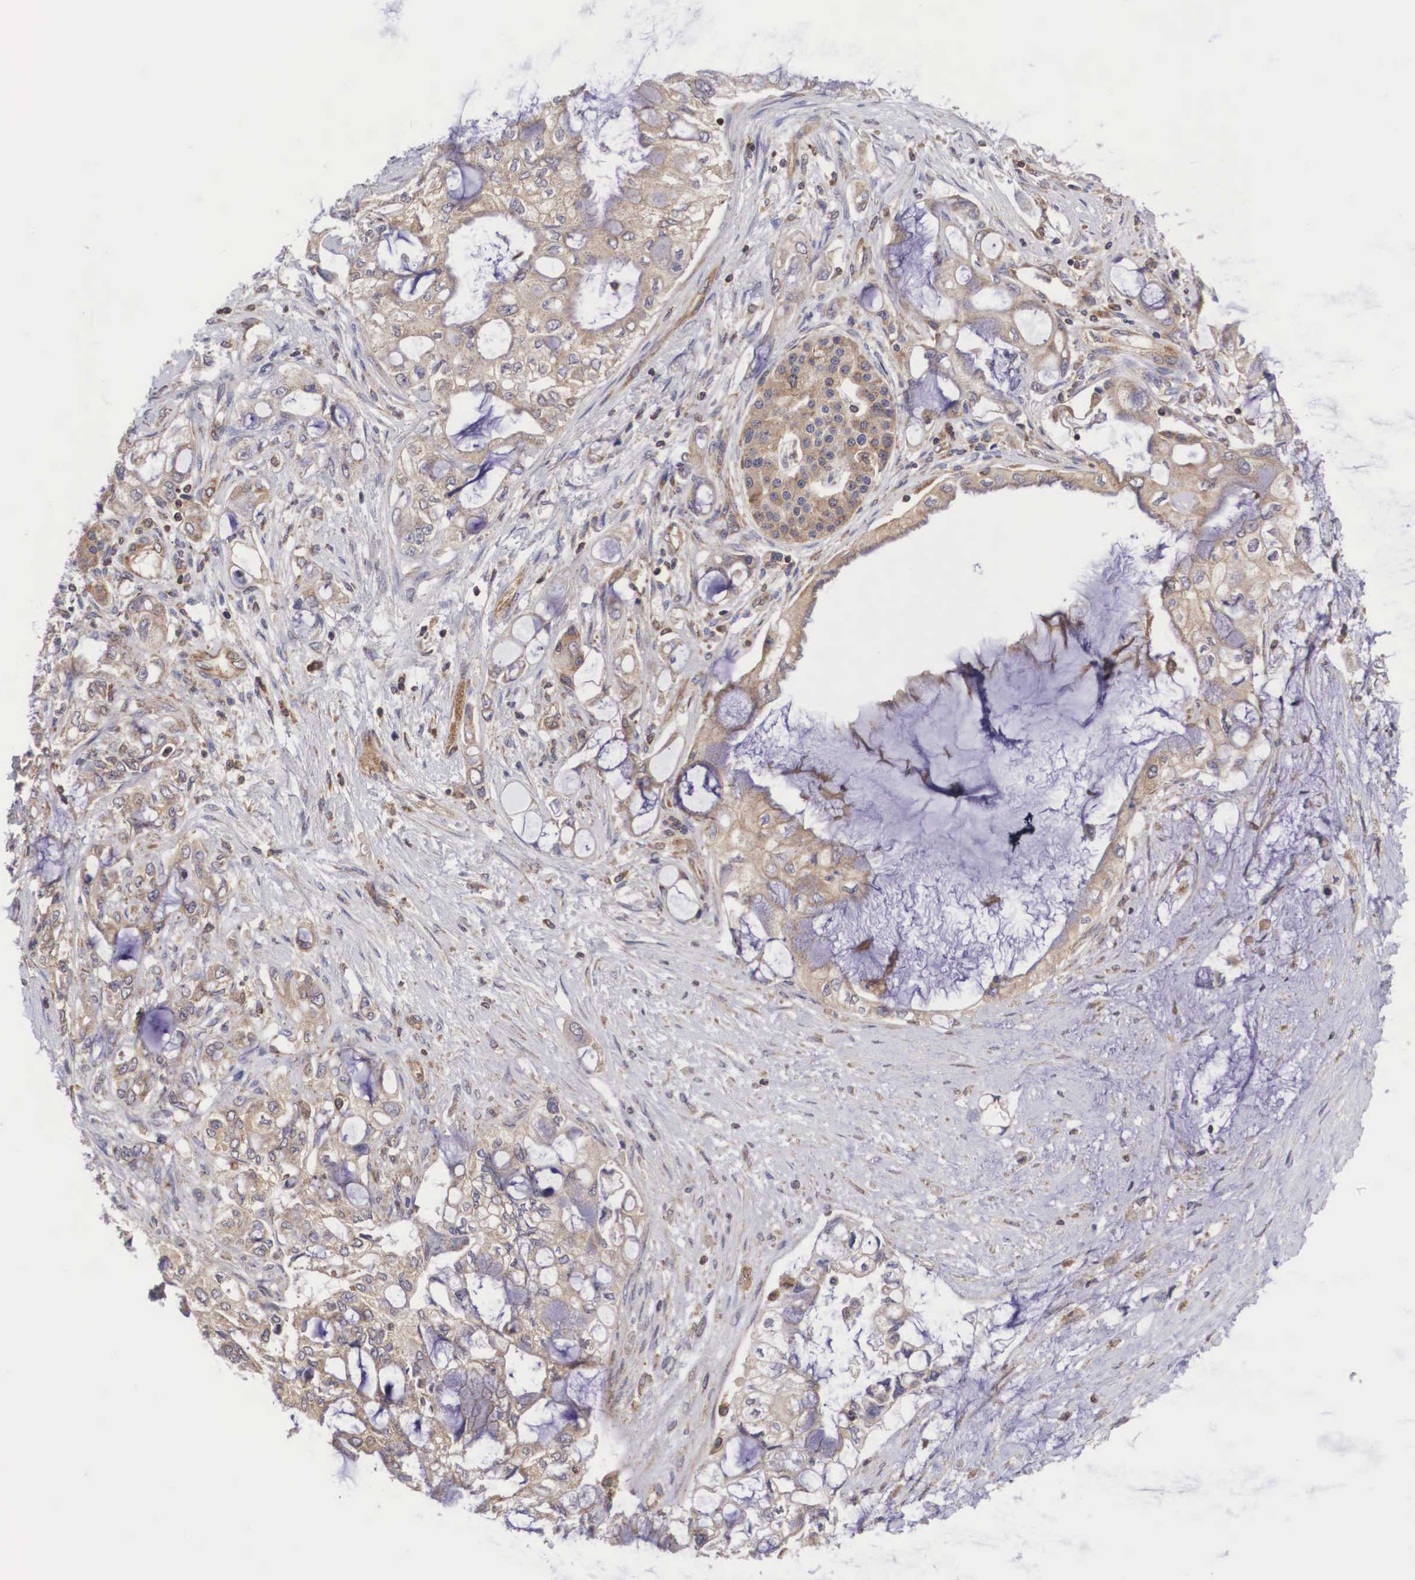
{"staining": {"intensity": "weak", "quantity": ">75%", "location": "cytoplasmic/membranous"}, "tissue": "pancreatic cancer", "cell_type": "Tumor cells", "image_type": "cancer", "snomed": [{"axis": "morphology", "description": "Adenocarcinoma, NOS"}, {"axis": "topography", "description": "Pancreas"}], "caption": "About >75% of tumor cells in adenocarcinoma (pancreatic) show weak cytoplasmic/membranous protein expression as visualized by brown immunohistochemical staining.", "gene": "DHRS1", "patient": {"sex": "female", "age": 70}}